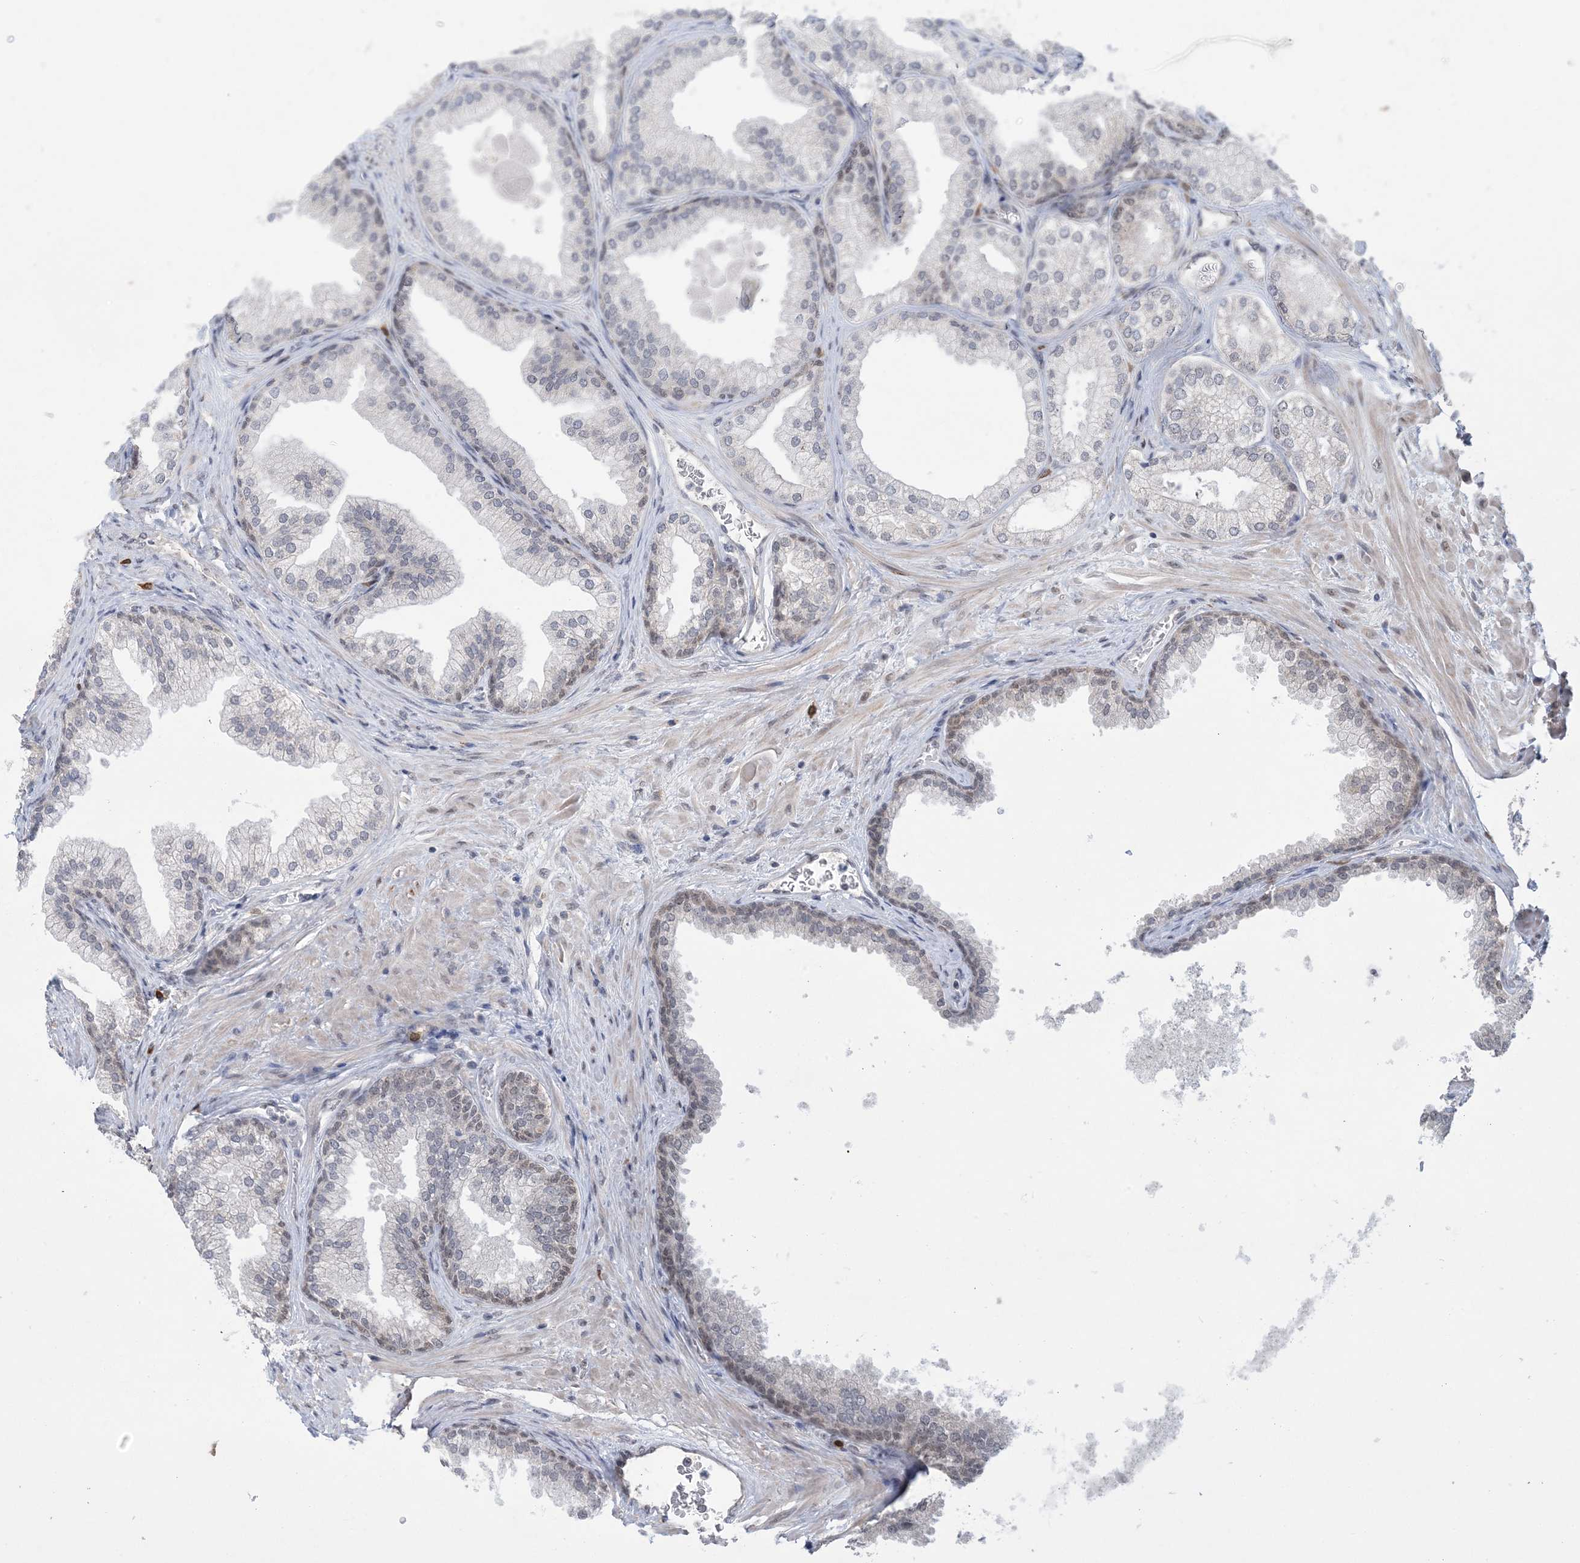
{"staining": {"intensity": "weak", "quantity": "<25%", "location": "cytoplasmic/membranous,nuclear"}, "tissue": "prostate", "cell_type": "Glandular cells", "image_type": "normal", "snomed": [{"axis": "morphology", "description": "Normal tissue, NOS"}, {"axis": "topography", "description": "Prostate"}], "caption": "High power microscopy image of an immunohistochemistry image of normal prostate, revealing no significant staining in glandular cells. Nuclei are stained in blue.", "gene": "TRMT10C", "patient": {"sex": "male", "age": 76}}